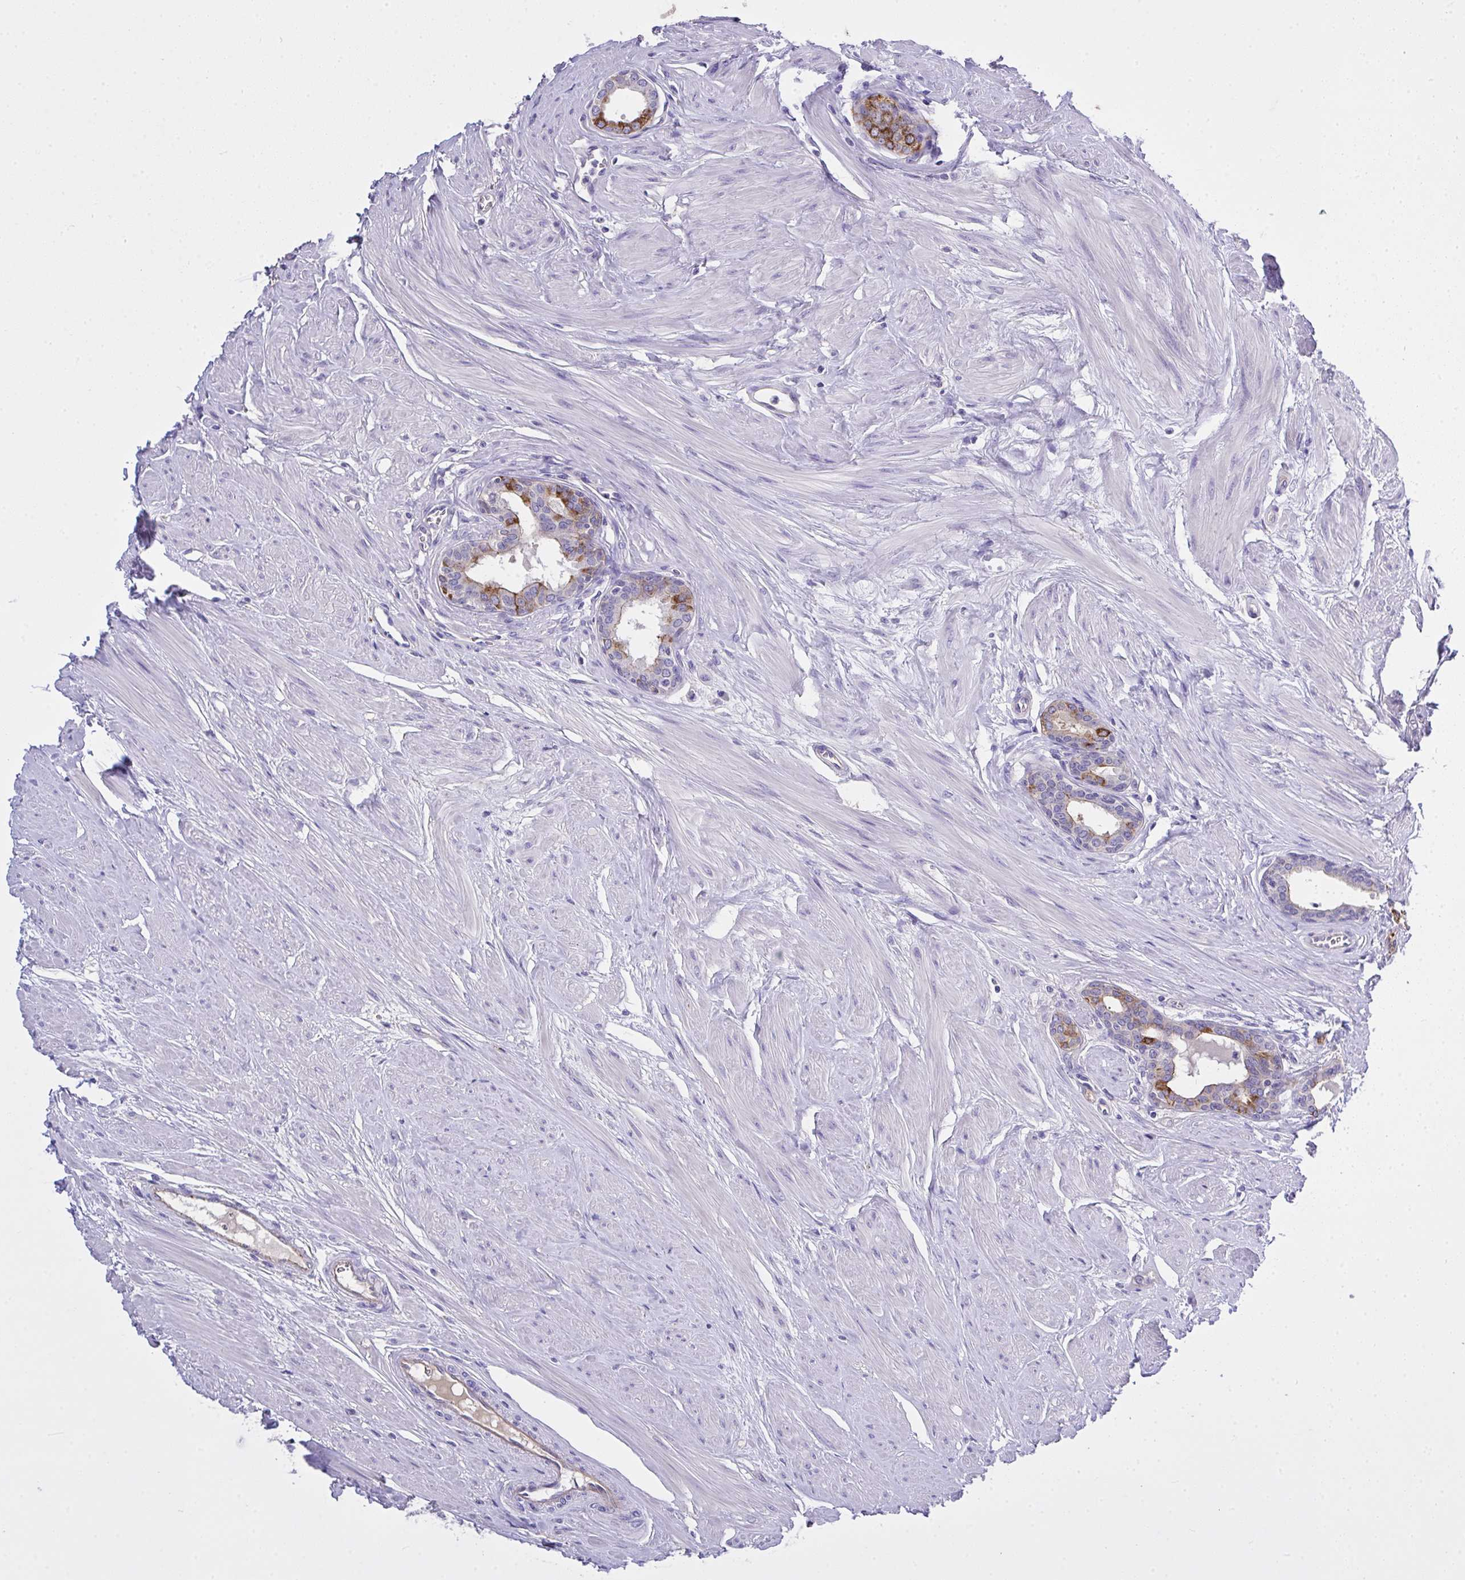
{"staining": {"intensity": "strong", "quantity": ">75%", "location": "cytoplasmic/membranous"}, "tissue": "prostate", "cell_type": "Glandular cells", "image_type": "normal", "snomed": [{"axis": "morphology", "description": "Normal tissue, NOS"}, {"axis": "topography", "description": "Prostate"}, {"axis": "topography", "description": "Peripheral nerve tissue"}], "caption": "The photomicrograph demonstrates a brown stain indicating the presence of a protein in the cytoplasmic/membranous of glandular cells in prostate. (brown staining indicates protein expression, while blue staining denotes nuclei).", "gene": "ZNF813", "patient": {"sex": "male", "age": 55}}